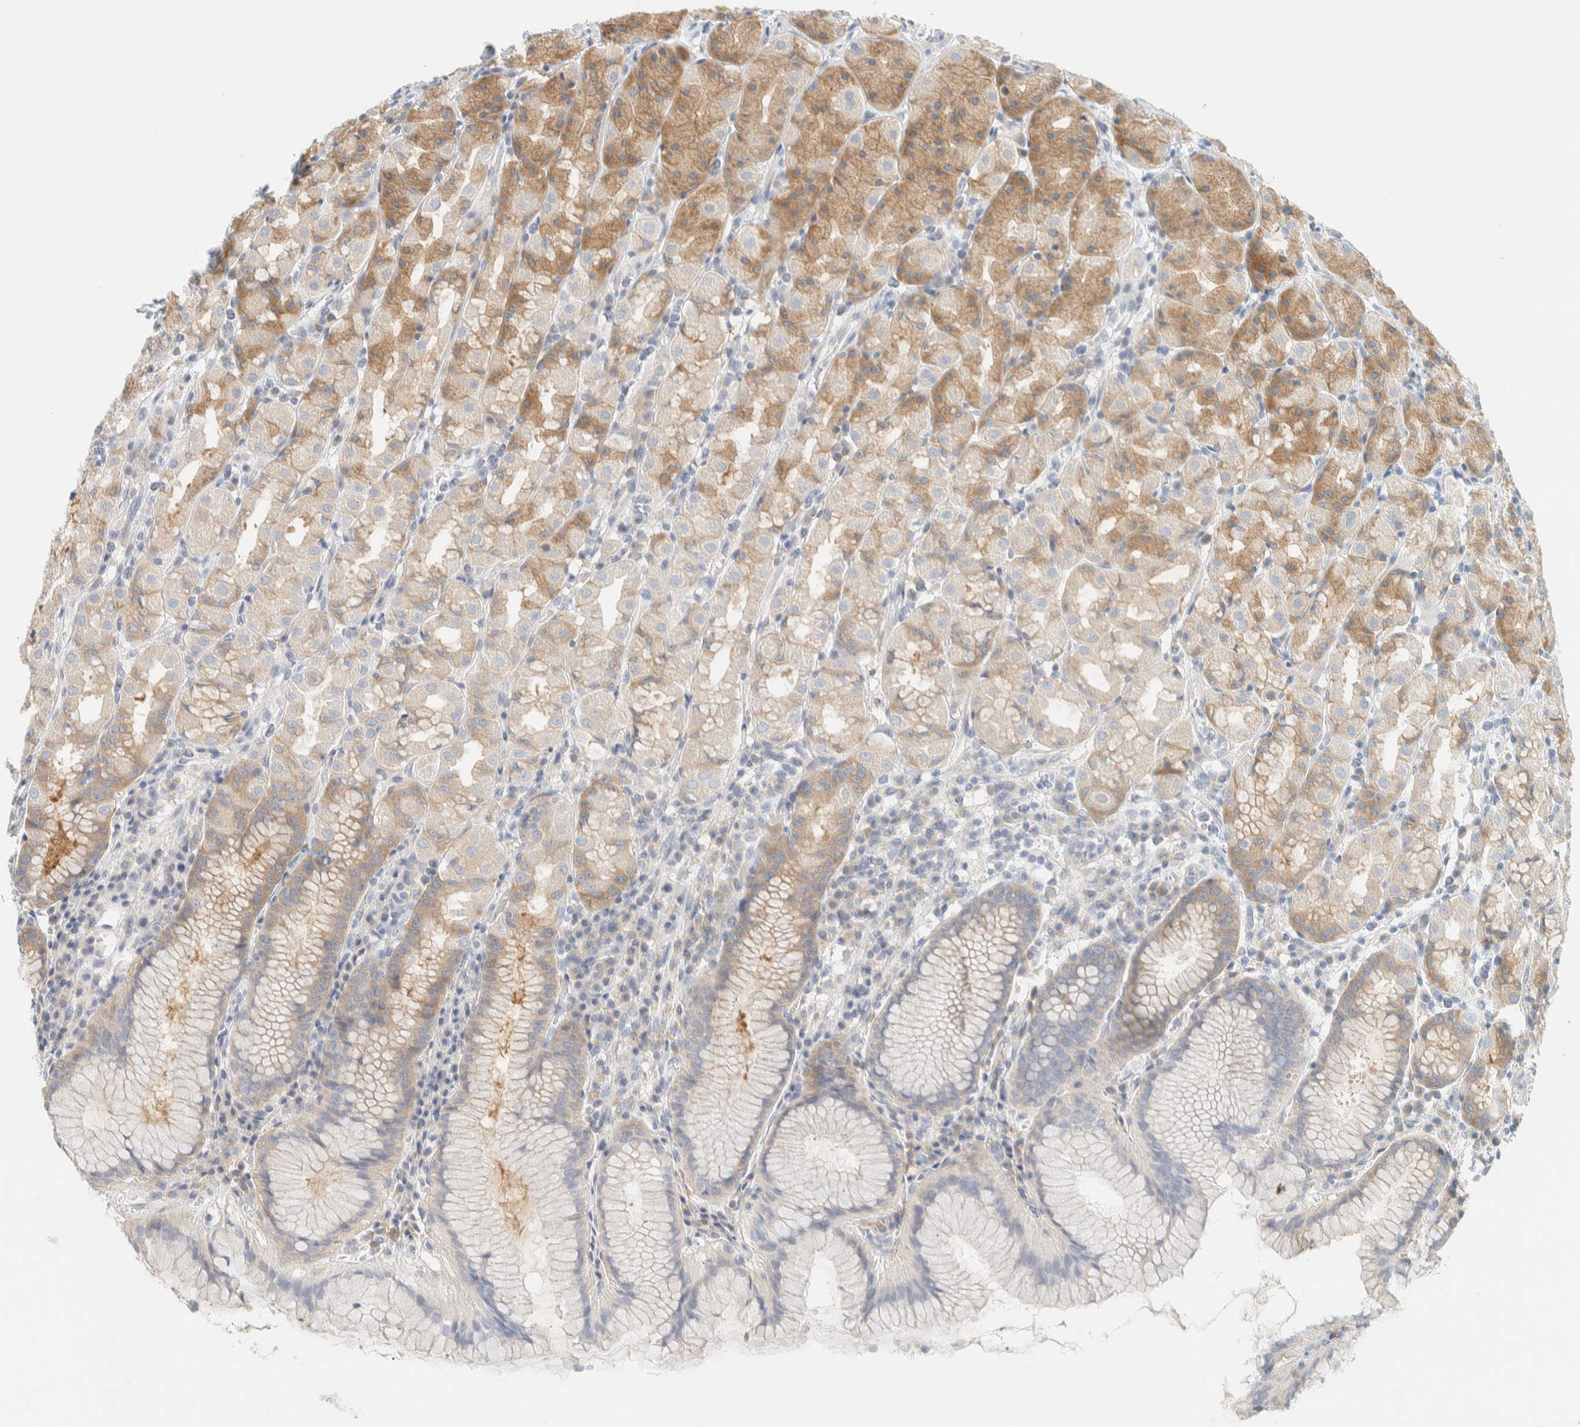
{"staining": {"intensity": "moderate", "quantity": "25%-75%", "location": "cytoplasmic/membranous"}, "tissue": "stomach", "cell_type": "Glandular cells", "image_type": "normal", "snomed": [{"axis": "morphology", "description": "Normal tissue, NOS"}, {"axis": "topography", "description": "Stomach, lower"}], "caption": "Immunohistochemical staining of benign human stomach exhibits medium levels of moderate cytoplasmic/membranous expression in about 25%-75% of glandular cells. (DAB = brown stain, brightfield microscopy at high magnification).", "gene": "AARSD1", "patient": {"sex": "female", "age": 56}}